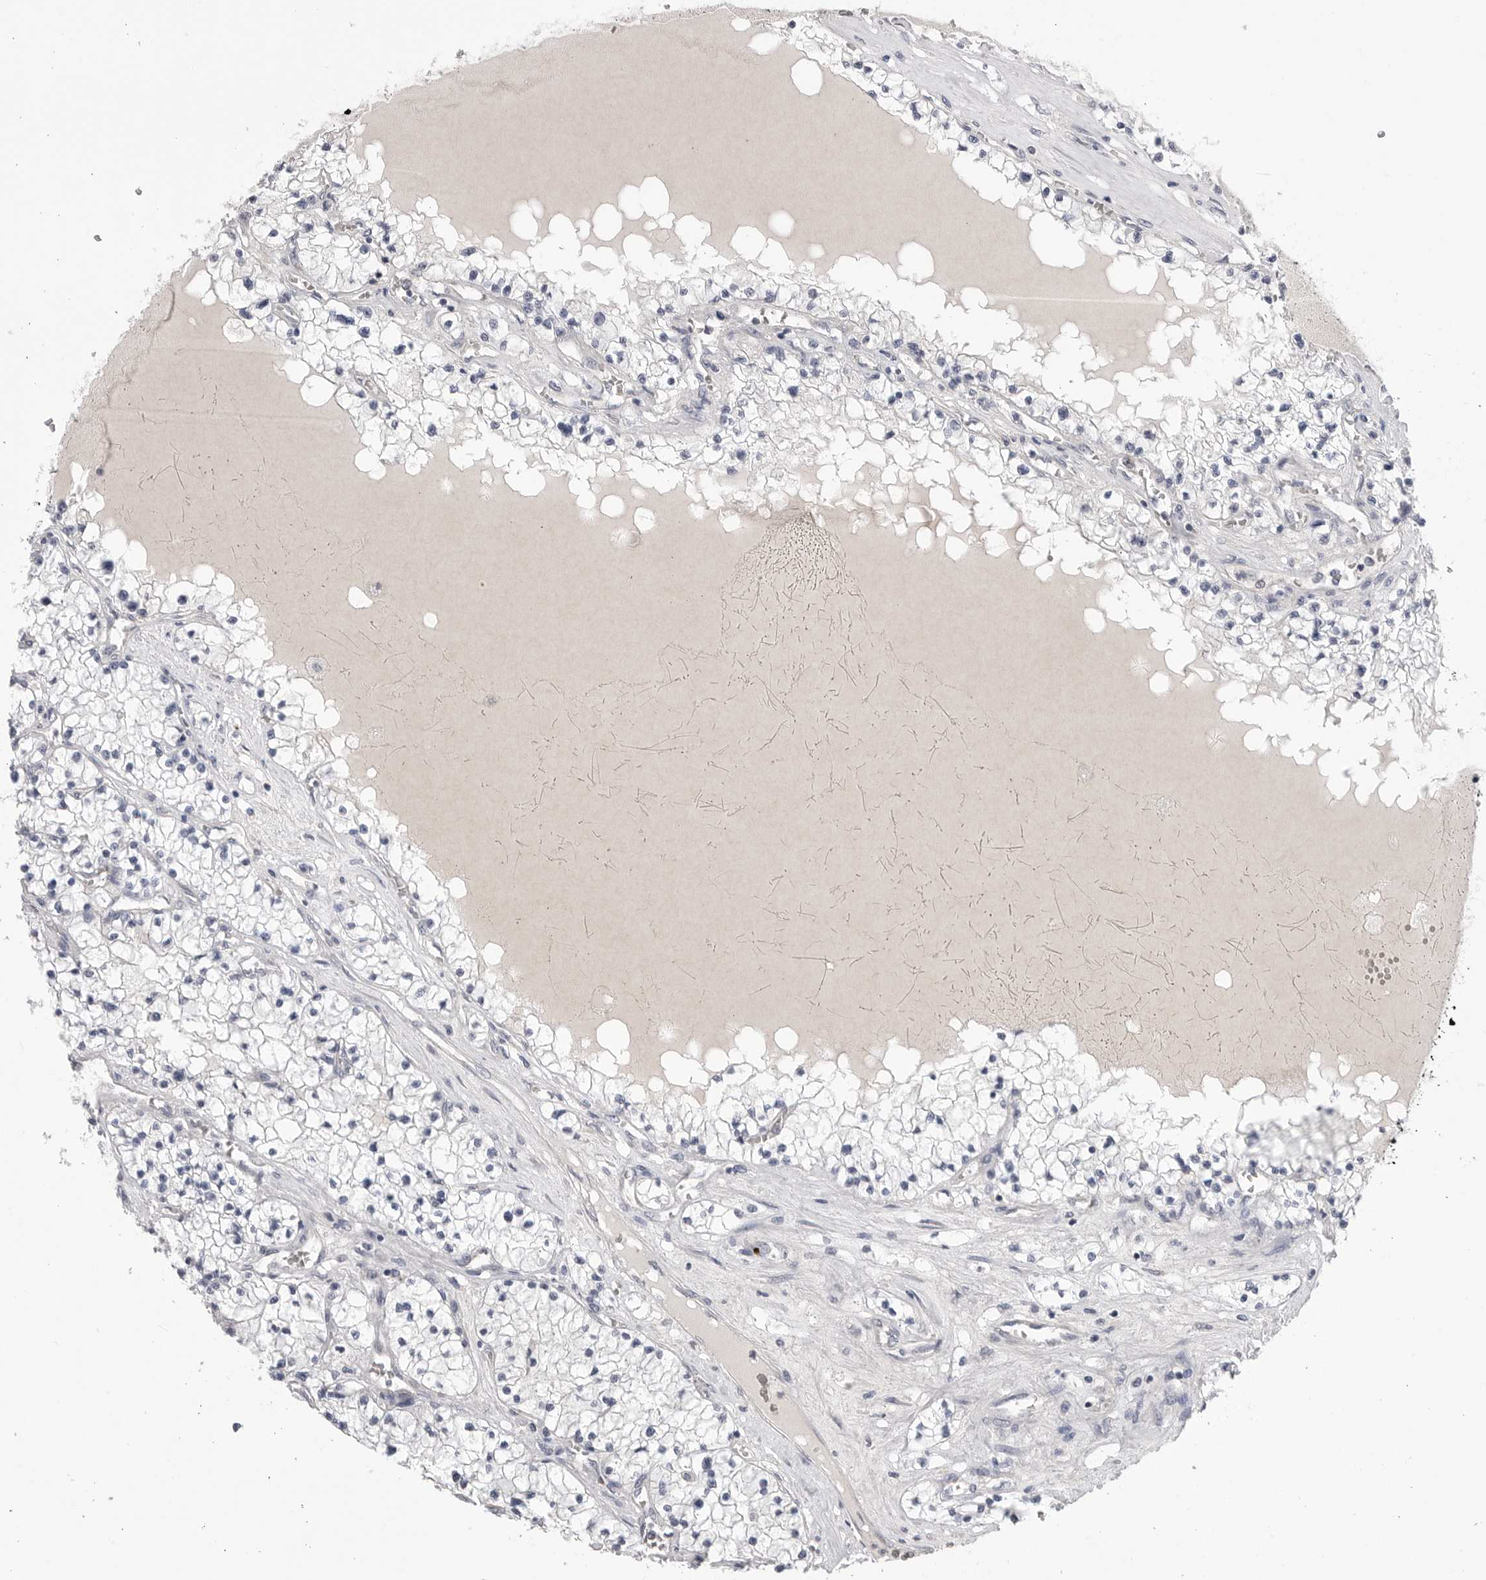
{"staining": {"intensity": "negative", "quantity": "none", "location": "none"}, "tissue": "renal cancer", "cell_type": "Tumor cells", "image_type": "cancer", "snomed": [{"axis": "morphology", "description": "Normal tissue, NOS"}, {"axis": "morphology", "description": "Adenocarcinoma, NOS"}, {"axis": "topography", "description": "Kidney"}], "caption": "Tumor cells are negative for brown protein staining in adenocarcinoma (renal).", "gene": "DLGAP3", "patient": {"sex": "male", "age": 68}}